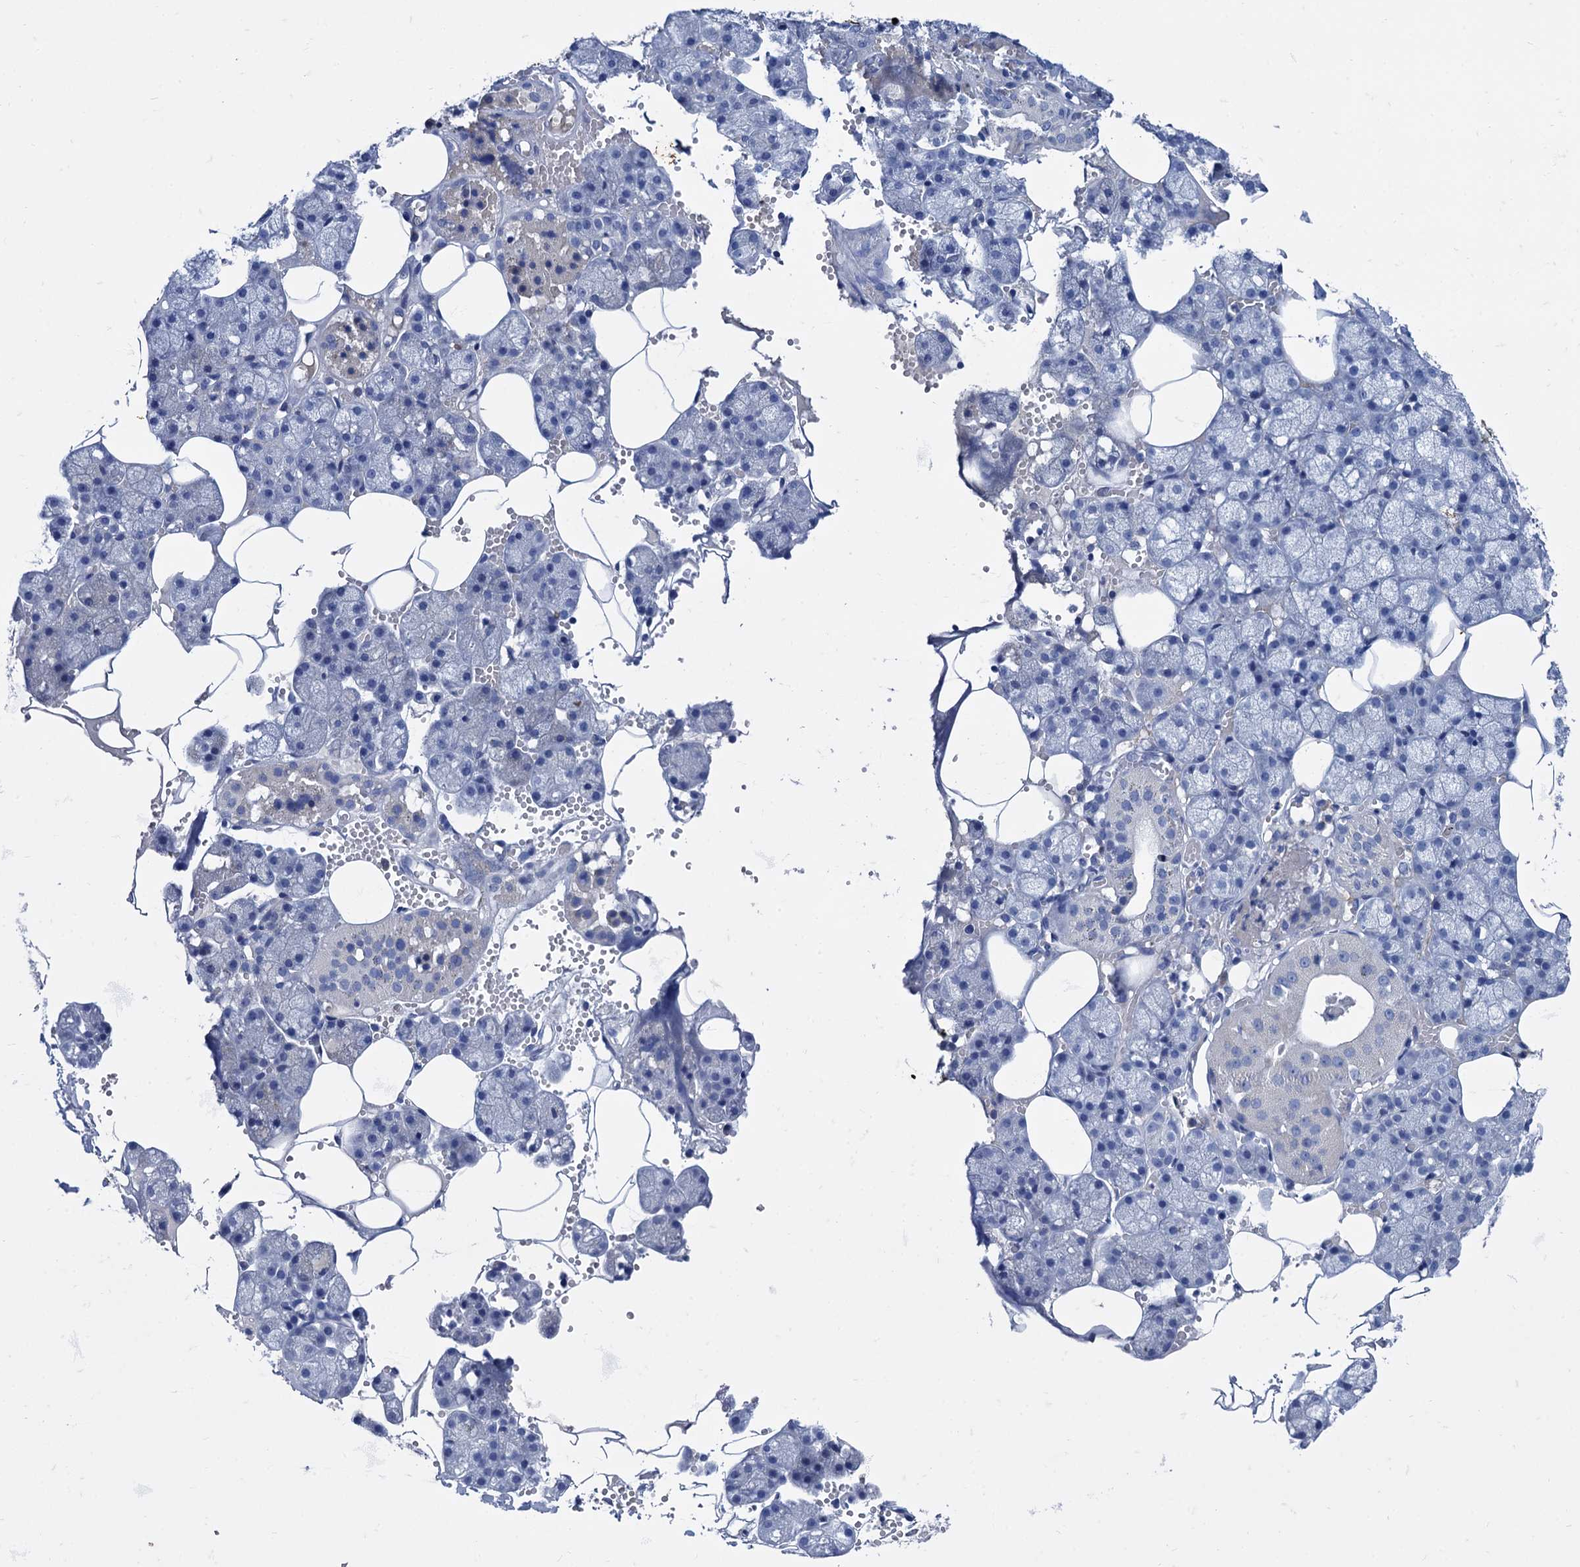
{"staining": {"intensity": "weak", "quantity": "<25%", "location": "cytoplasmic/membranous"}, "tissue": "salivary gland", "cell_type": "Glandular cells", "image_type": "normal", "snomed": [{"axis": "morphology", "description": "Normal tissue, NOS"}, {"axis": "topography", "description": "Salivary gland"}], "caption": "IHC photomicrograph of unremarkable human salivary gland stained for a protein (brown), which demonstrates no expression in glandular cells.", "gene": "TMEM72", "patient": {"sex": "male", "age": 62}}